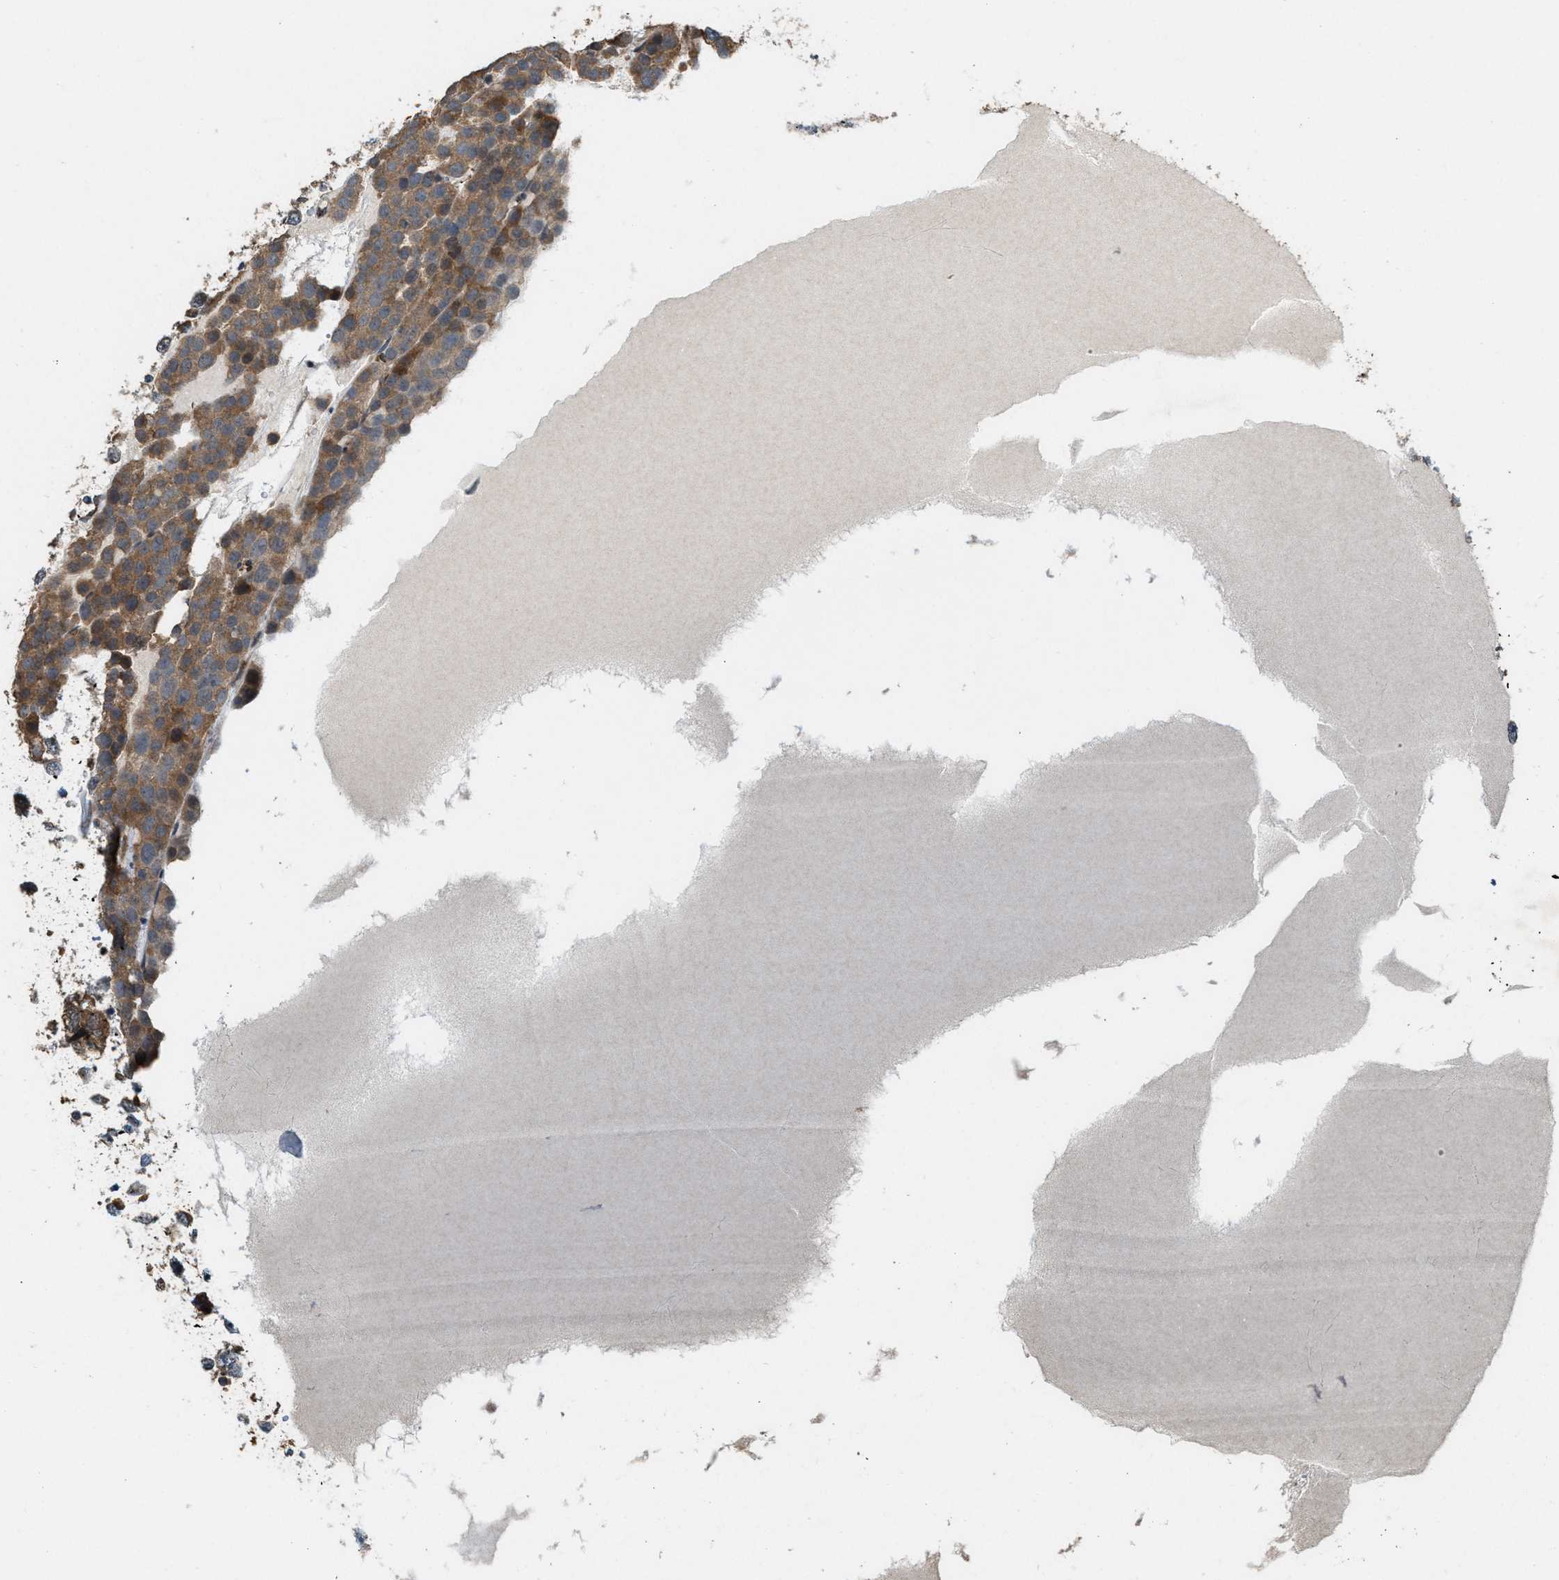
{"staining": {"intensity": "moderate", "quantity": ">75%", "location": "cytoplasmic/membranous"}, "tissue": "testis cancer", "cell_type": "Tumor cells", "image_type": "cancer", "snomed": [{"axis": "morphology", "description": "Seminoma, NOS"}, {"axis": "topography", "description": "Testis"}], "caption": "Immunohistochemical staining of testis seminoma demonstrates medium levels of moderate cytoplasmic/membranous staining in approximately >75% of tumor cells.", "gene": "ARHGEF5", "patient": {"sex": "male", "age": 71}}